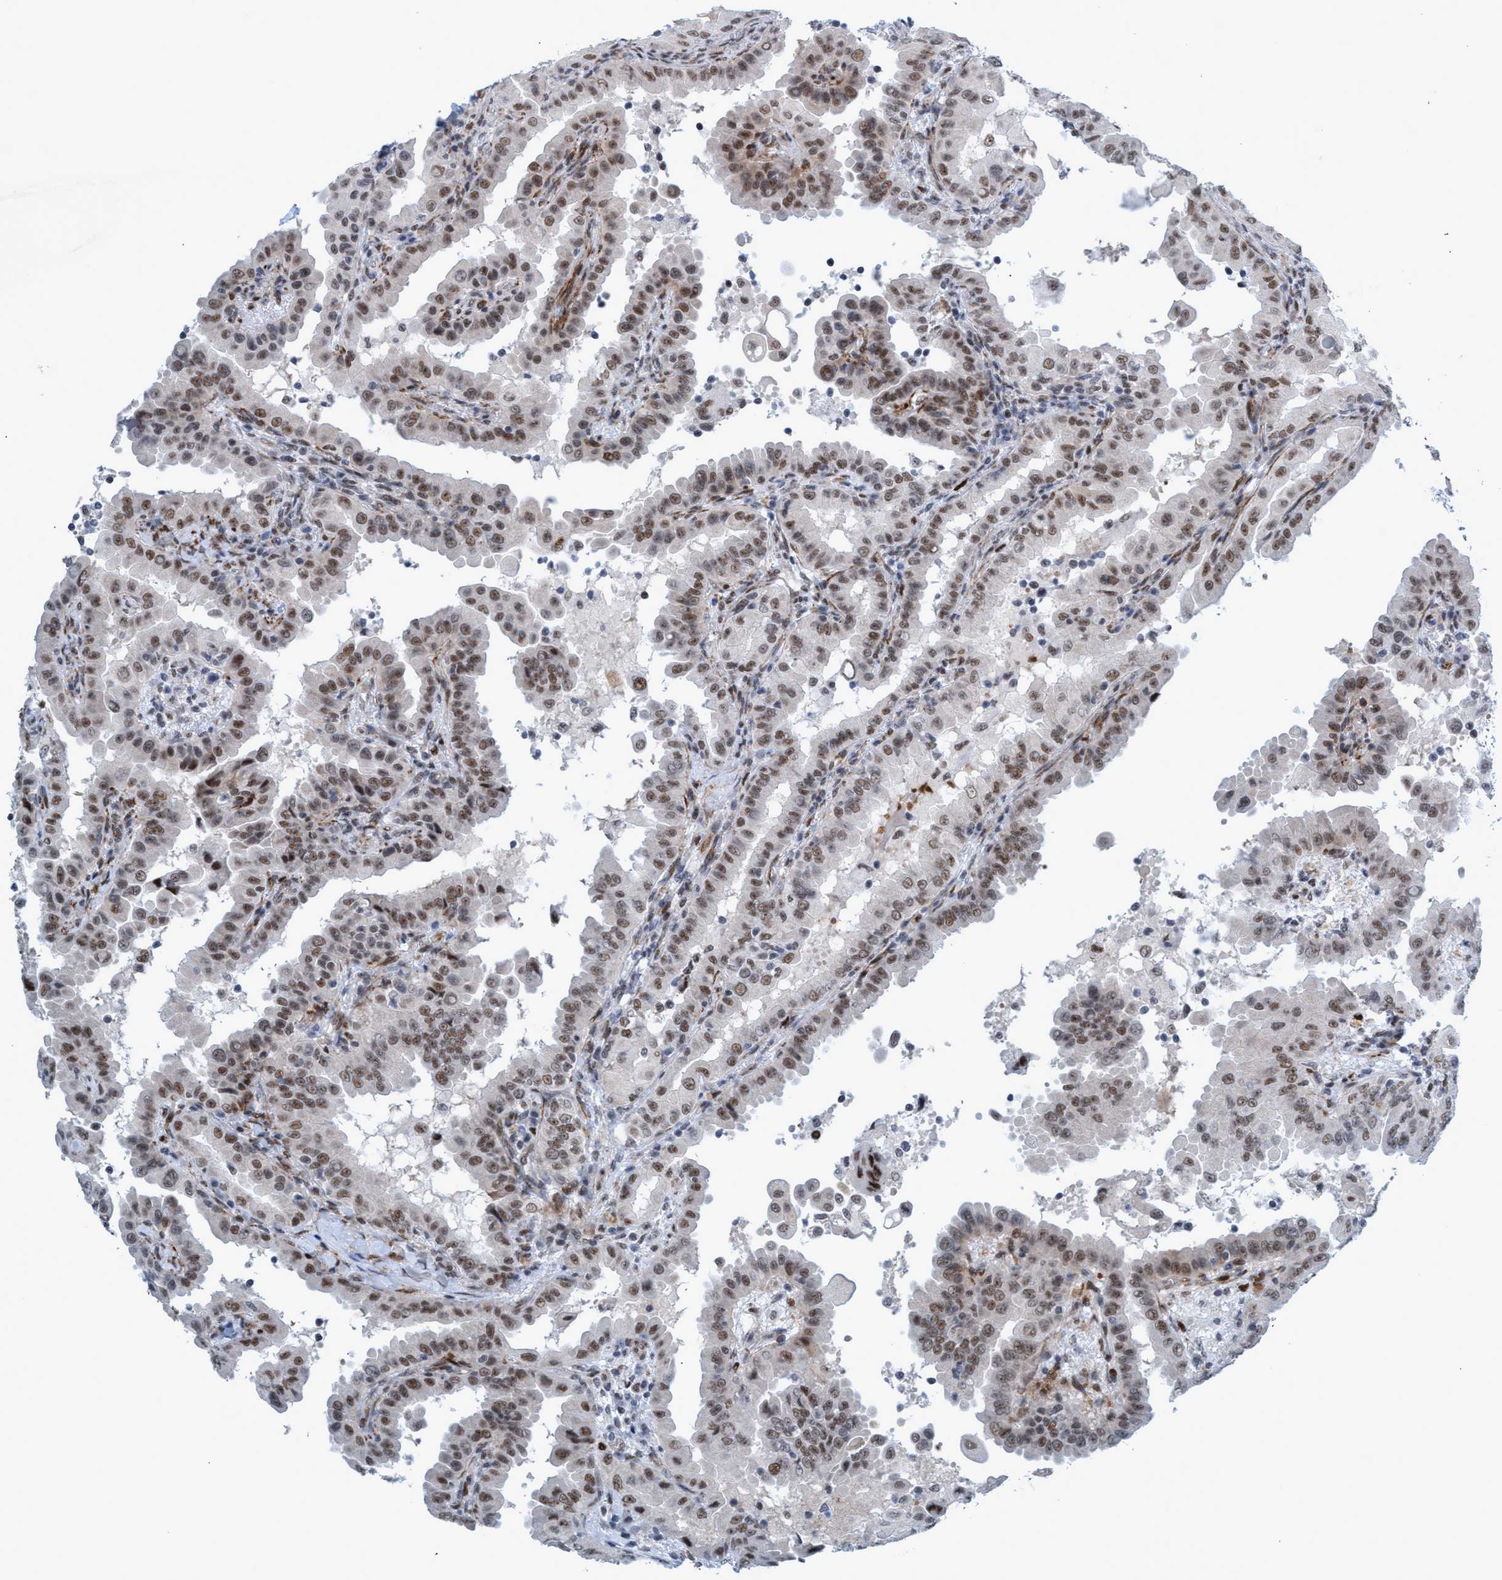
{"staining": {"intensity": "moderate", "quantity": ">75%", "location": "nuclear"}, "tissue": "thyroid cancer", "cell_type": "Tumor cells", "image_type": "cancer", "snomed": [{"axis": "morphology", "description": "Papillary adenocarcinoma, NOS"}, {"axis": "topography", "description": "Thyroid gland"}], "caption": "Papillary adenocarcinoma (thyroid) tissue demonstrates moderate nuclear positivity in approximately >75% of tumor cells", "gene": "CWC27", "patient": {"sex": "male", "age": 33}}